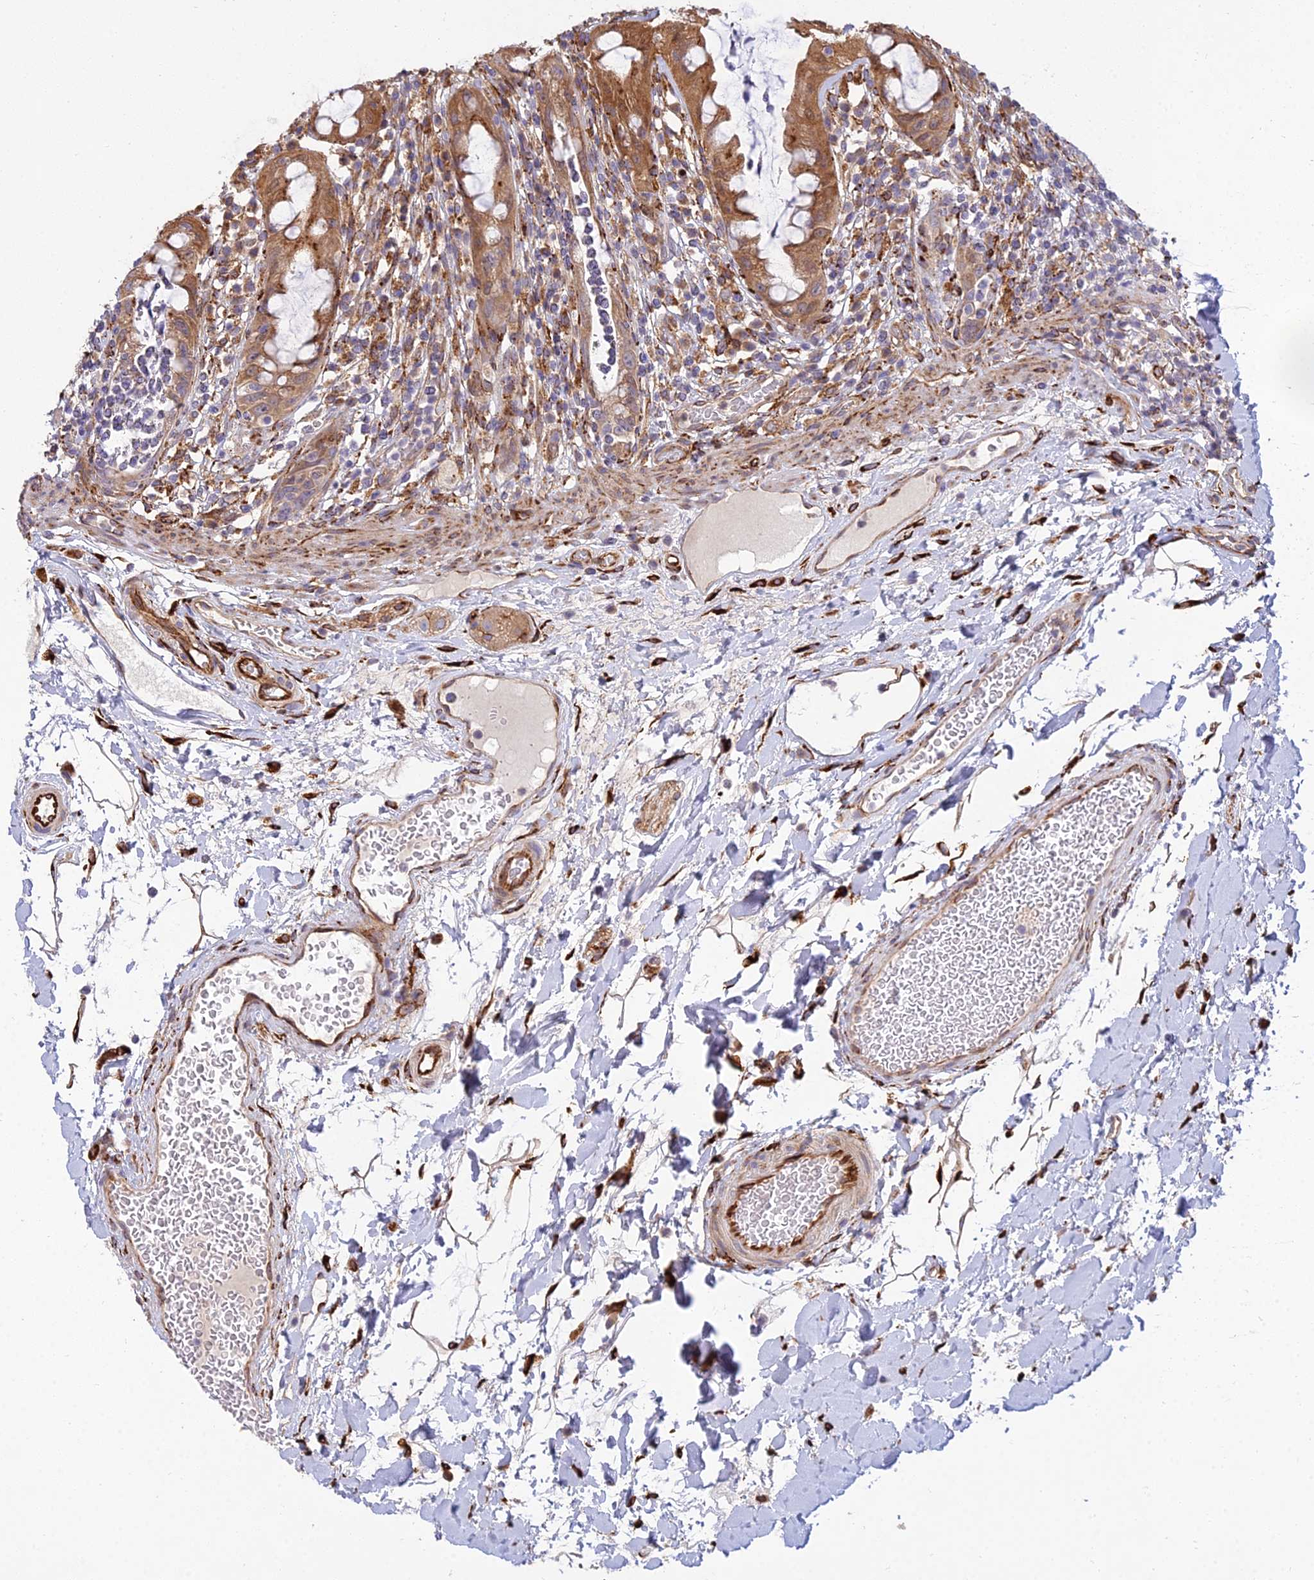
{"staining": {"intensity": "moderate", "quantity": ">75%", "location": "cytoplasmic/membranous"}, "tissue": "rectum", "cell_type": "Glandular cells", "image_type": "normal", "snomed": [{"axis": "morphology", "description": "Normal tissue, NOS"}, {"axis": "topography", "description": "Rectum"}], "caption": "DAB immunohistochemical staining of unremarkable rectum displays moderate cytoplasmic/membranous protein expression in approximately >75% of glandular cells. (DAB (3,3'-diaminobenzidine) IHC with brightfield microscopy, high magnification).", "gene": "NDUFAF7", "patient": {"sex": "female", "age": 57}}